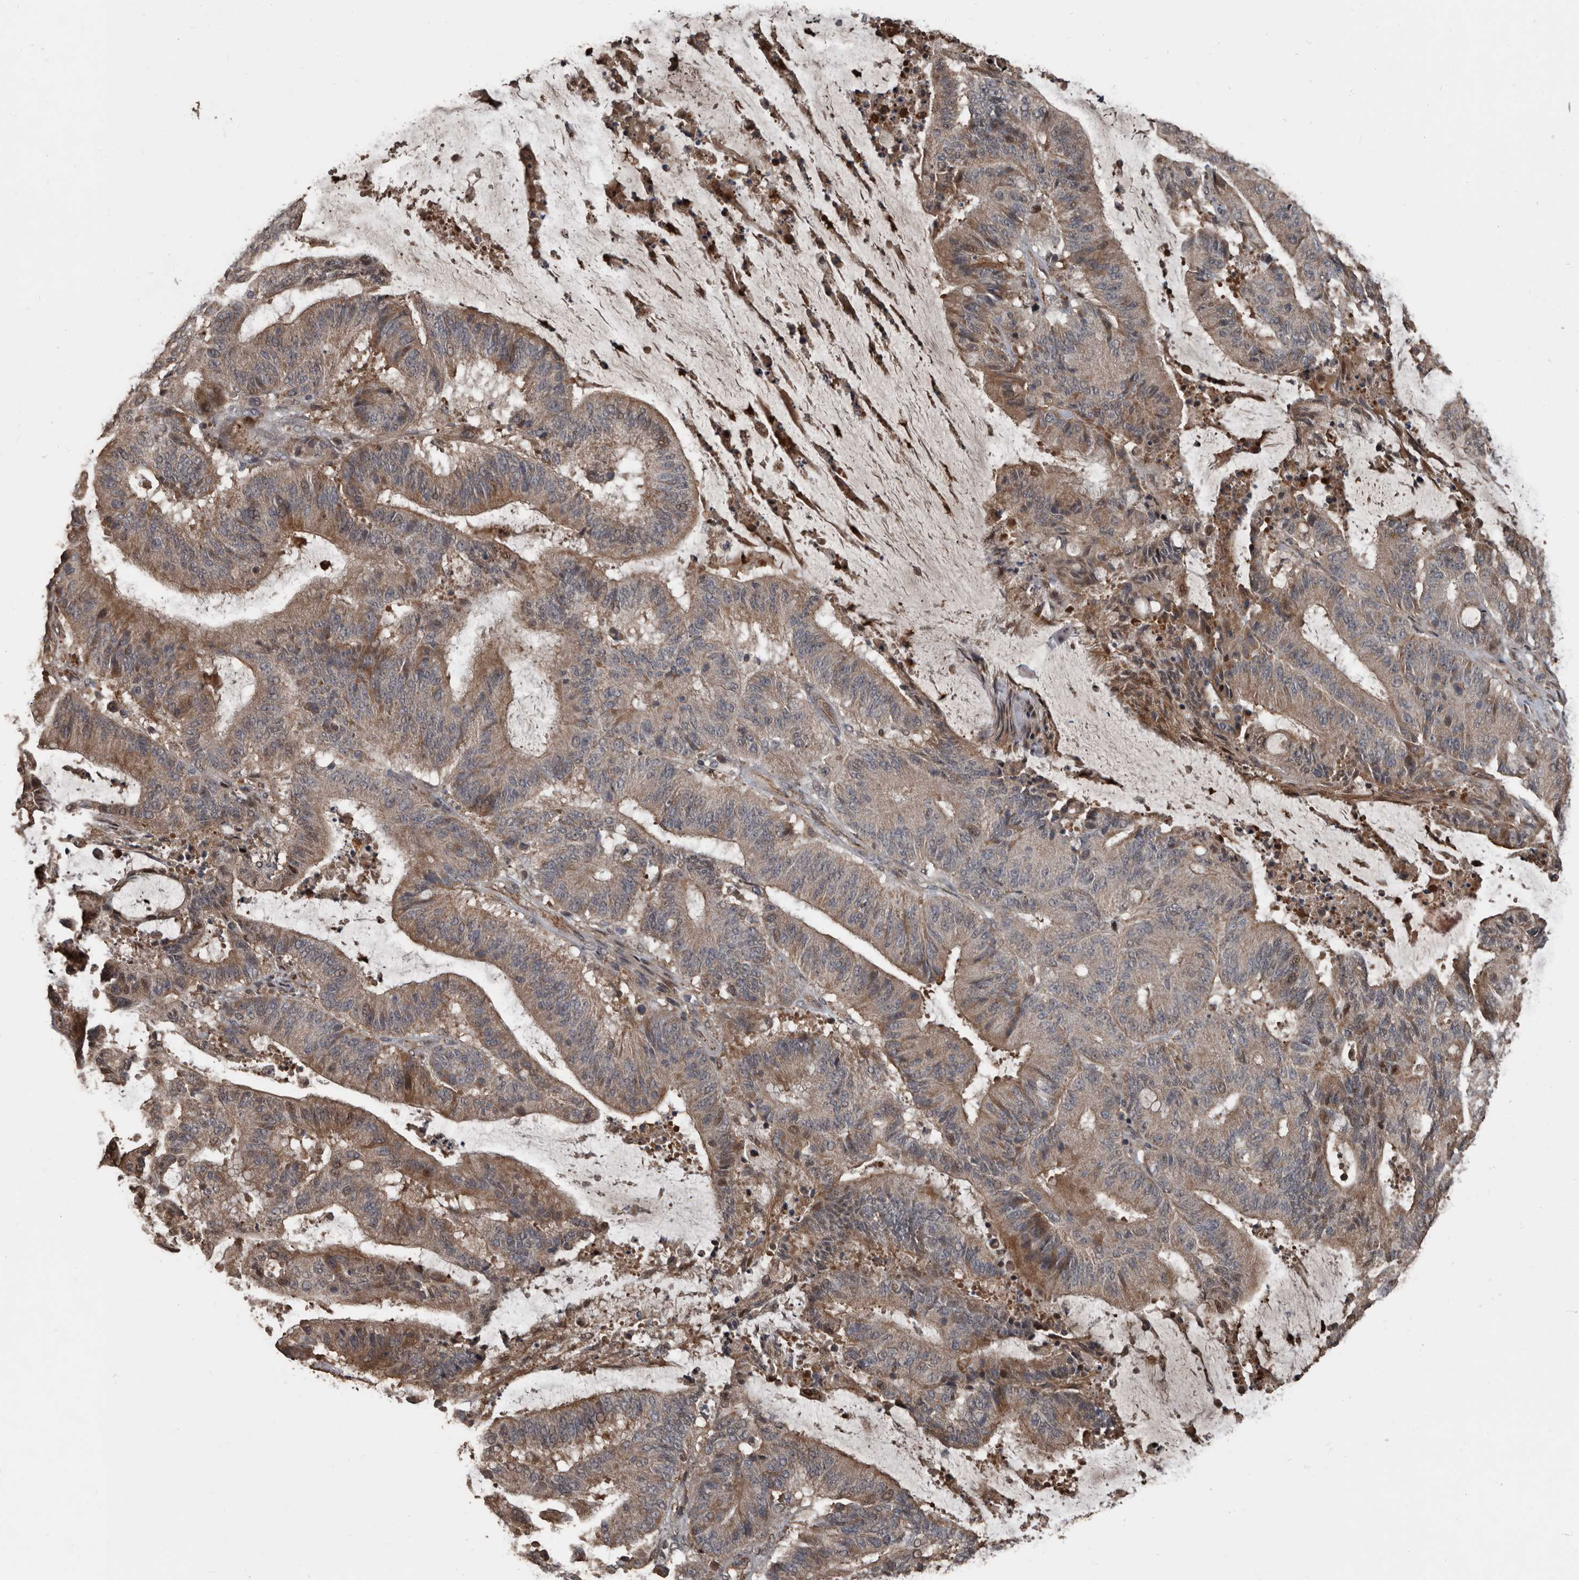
{"staining": {"intensity": "weak", "quantity": ">75%", "location": "cytoplasmic/membranous"}, "tissue": "liver cancer", "cell_type": "Tumor cells", "image_type": "cancer", "snomed": [{"axis": "morphology", "description": "Normal tissue, NOS"}, {"axis": "morphology", "description": "Cholangiocarcinoma"}, {"axis": "topography", "description": "Liver"}, {"axis": "topography", "description": "Peripheral nerve tissue"}], "caption": "Human liver cholangiocarcinoma stained with a protein marker exhibits weak staining in tumor cells.", "gene": "FSBP", "patient": {"sex": "female", "age": 73}}